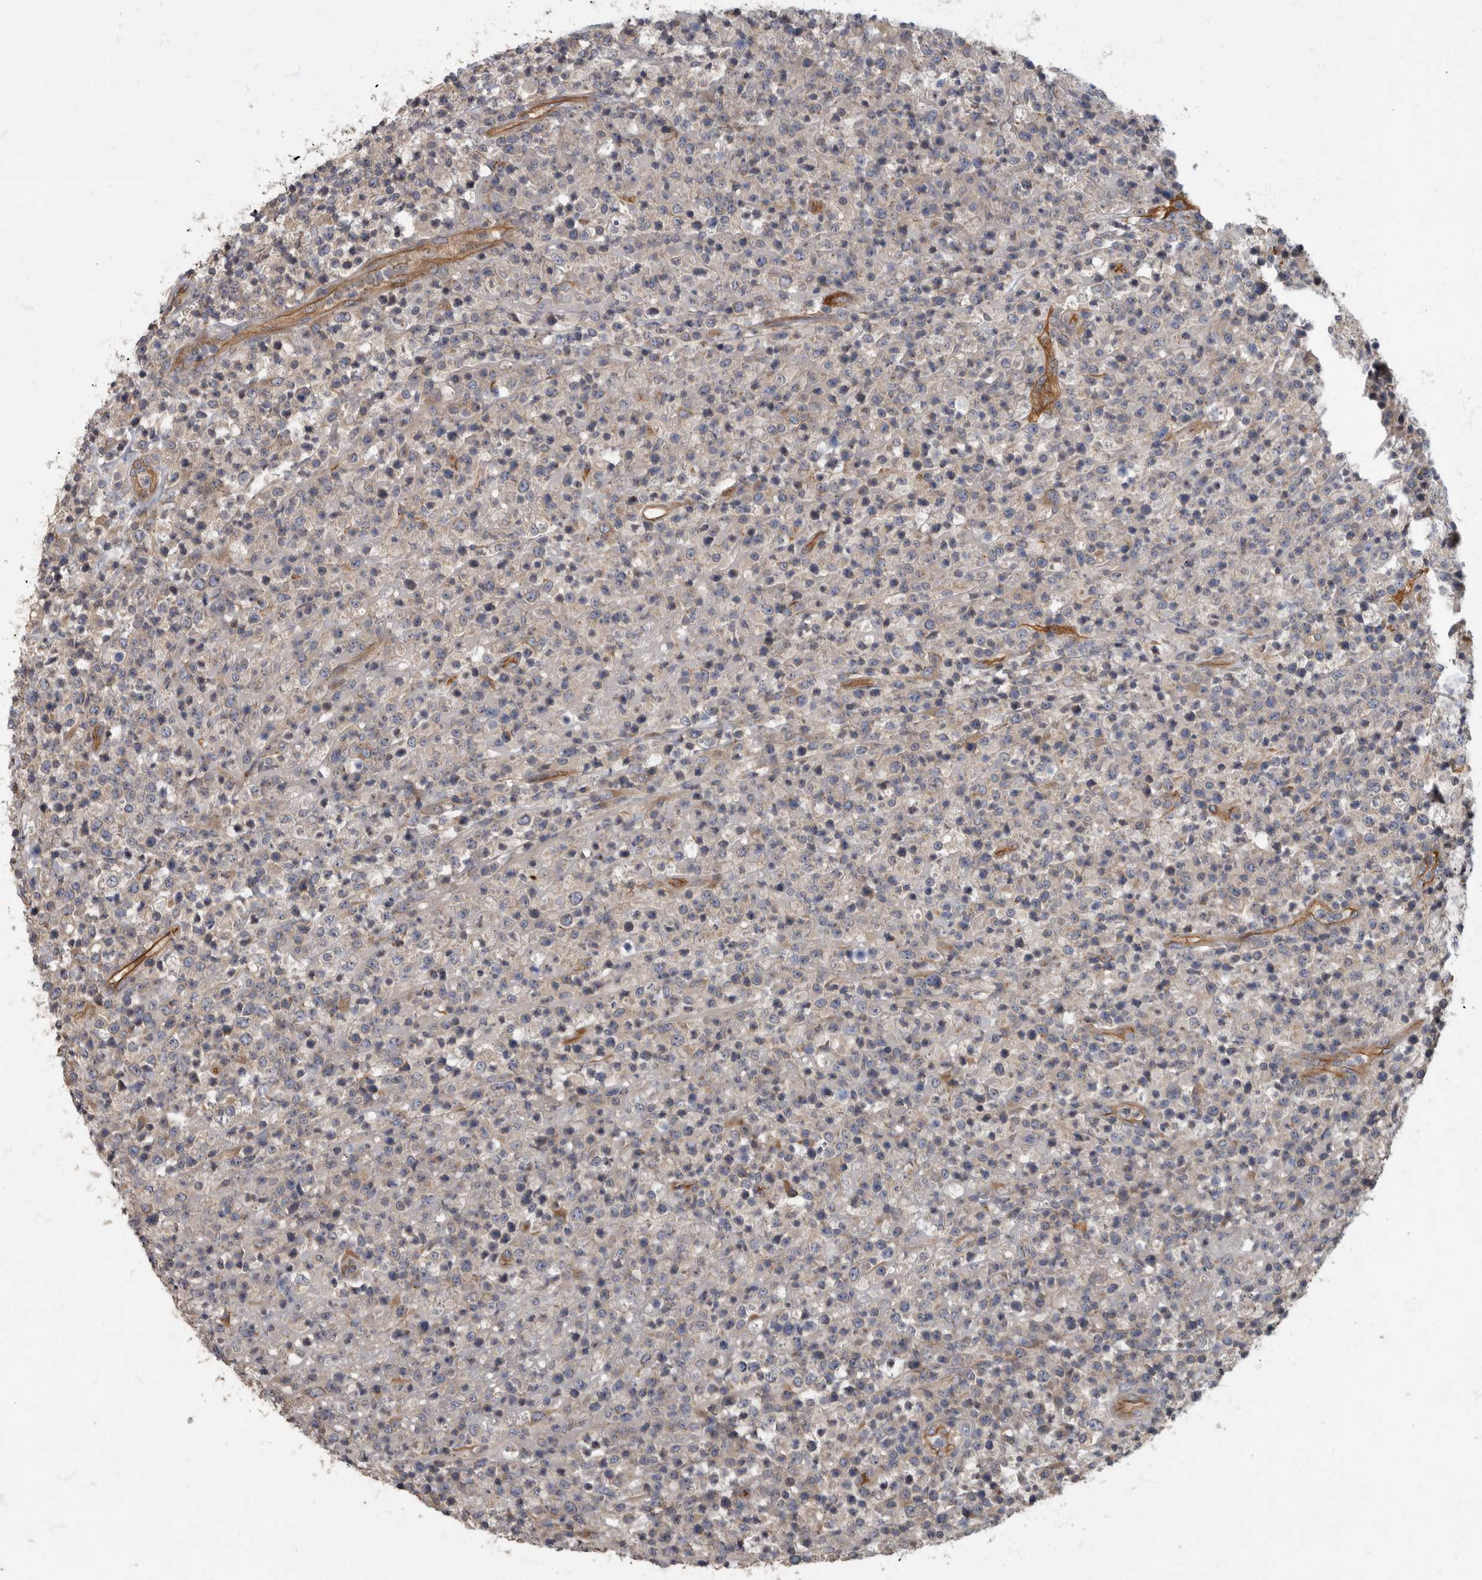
{"staining": {"intensity": "negative", "quantity": "none", "location": "none"}, "tissue": "lymphoma", "cell_type": "Tumor cells", "image_type": "cancer", "snomed": [{"axis": "morphology", "description": "Malignant lymphoma, non-Hodgkin's type, High grade"}, {"axis": "topography", "description": "Colon"}], "caption": "Immunohistochemistry (IHC) of human lymphoma shows no expression in tumor cells.", "gene": "PDK1", "patient": {"sex": "female", "age": 53}}